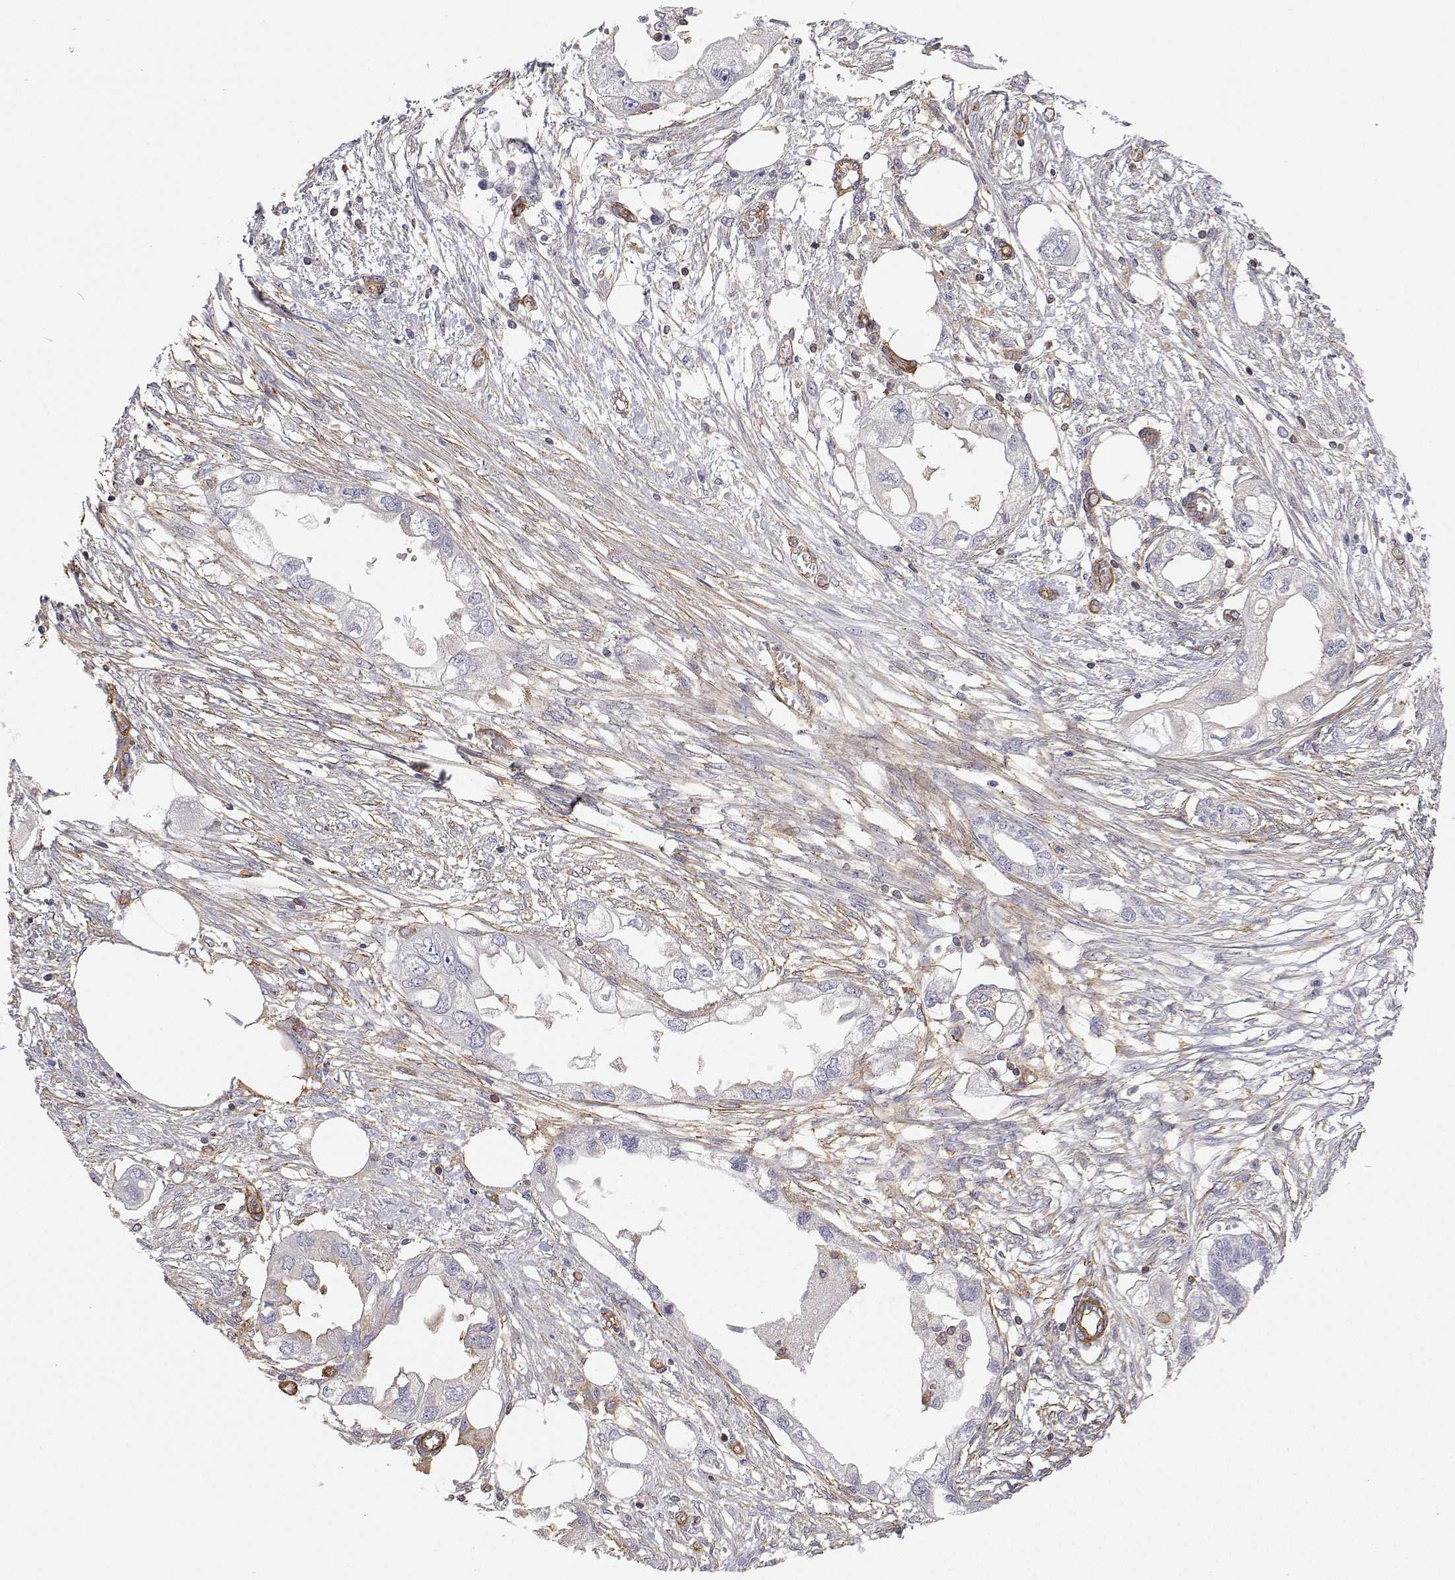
{"staining": {"intensity": "negative", "quantity": "none", "location": "none"}, "tissue": "endometrial cancer", "cell_type": "Tumor cells", "image_type": "cancer", "snomed": [{"axis": "morphology", "description": "Adenocarcinoma, NOS"}, {"axis": "morphology", "description": "Adenocarcinoma, metastatic, NOS"}, {"axis": "topography", "description": "Adipose tissue"}, {"axis": "topography", "description": "Endometrium"}], "caption": "Immunohistochemistry micrograph of neoplastic tissue: human endometrial cancer stained with DAB reveals no significant protein expression in tumor cells.", "gene": "MYH9", "patient": {"sex": "female", "age": 67}}